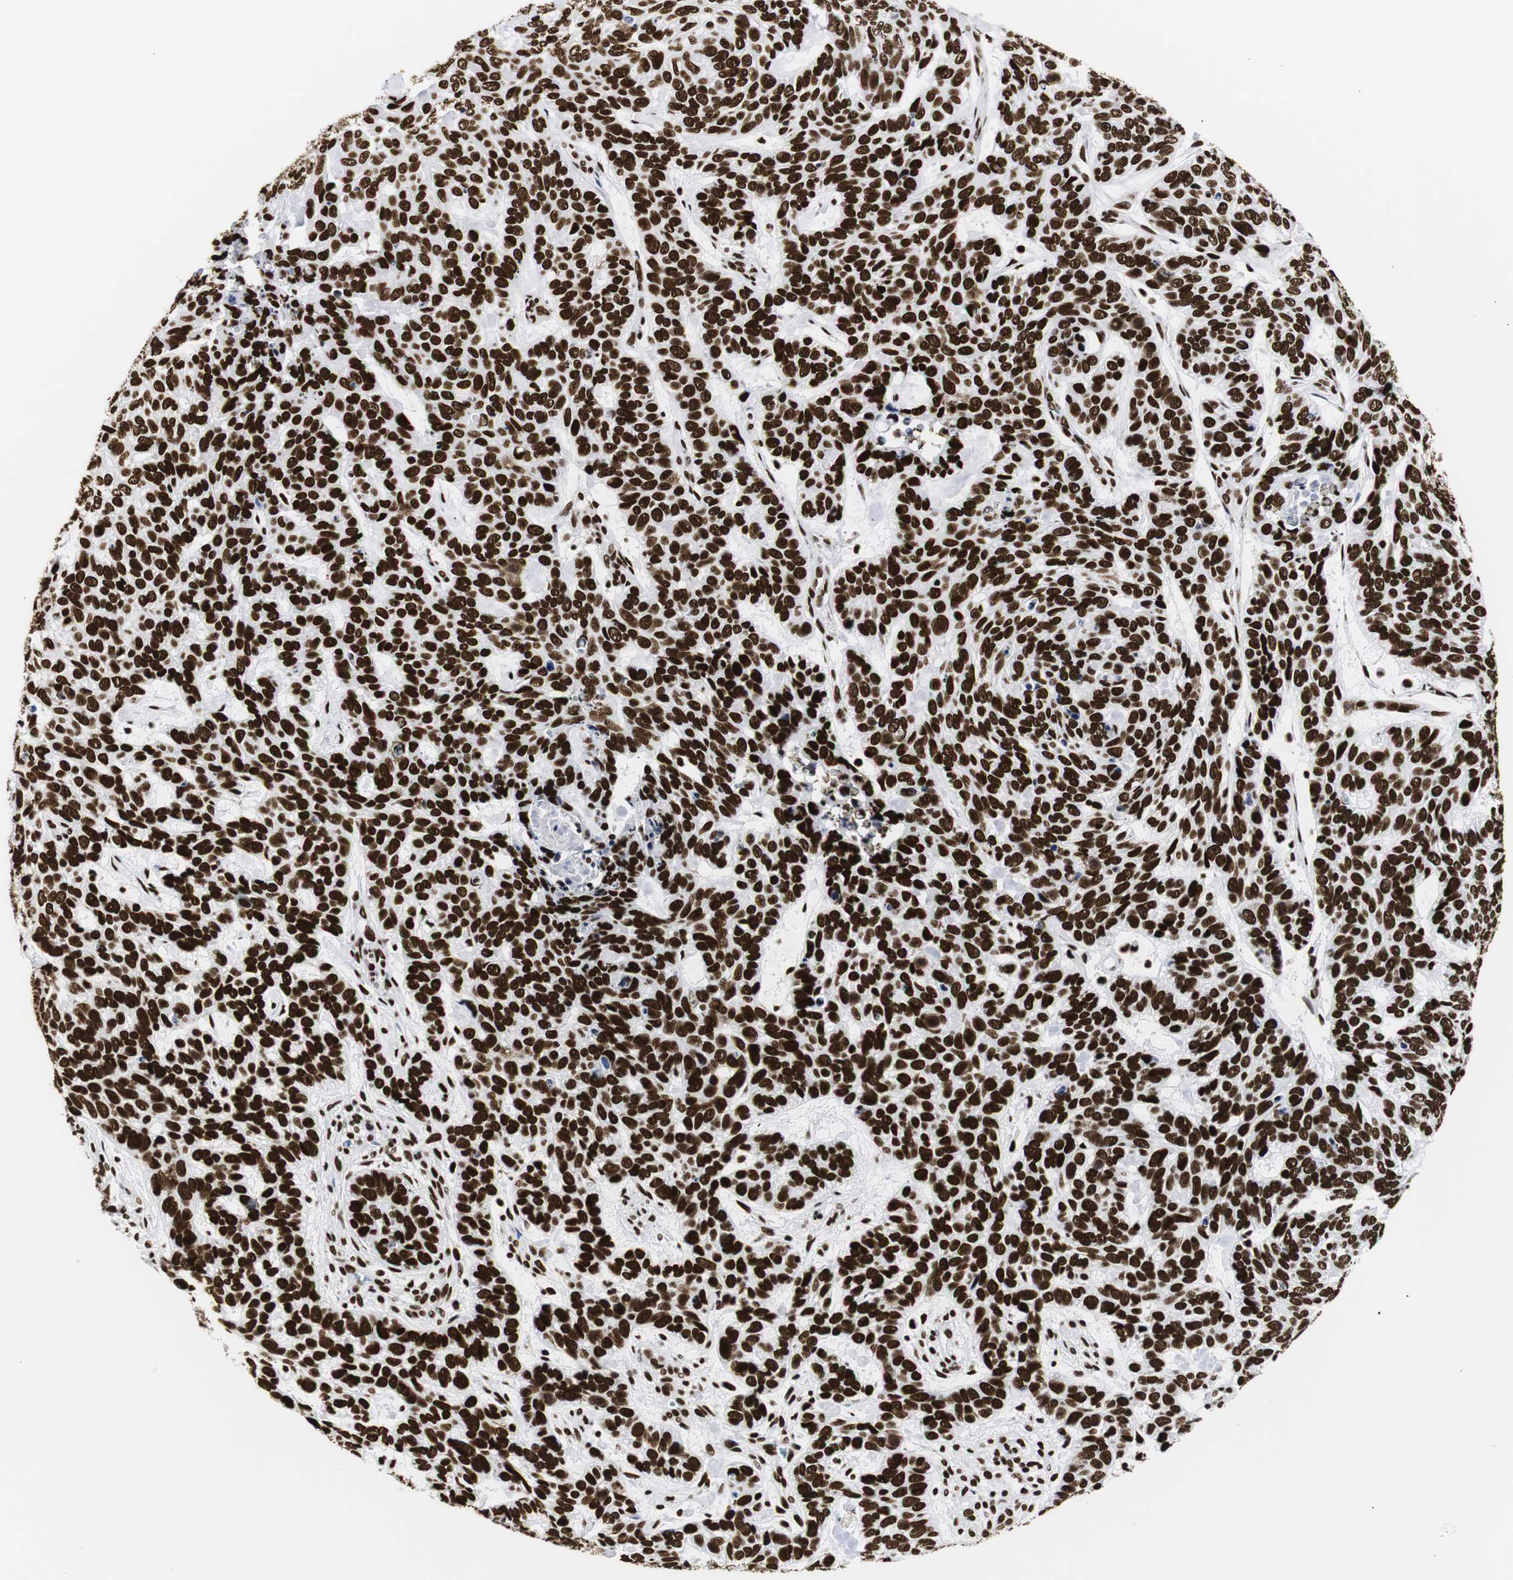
{"staining": {"intensity": "strong", "quantity": ">75%", "location": "nuclear"}, "tissue": "skin cancer", "cell_type": "Tumor cells", "image_type": "cancer", "snomed": [{"axis": "morphology", "description": "Basal cell carcinoma"}, {"axis": "topography", "description": "Skin"}], "caption": "A high amount of strong nuclear expression is identified in approximately >75% of tumor cells in skin basal cell carcinoma tissue. (DAB (3,3'-diaminobenzidine) IHC with brightfield microscopy, high magnification).", "gene": "HNRNPH2", "patient": {"sex": "male", "age": 87}}